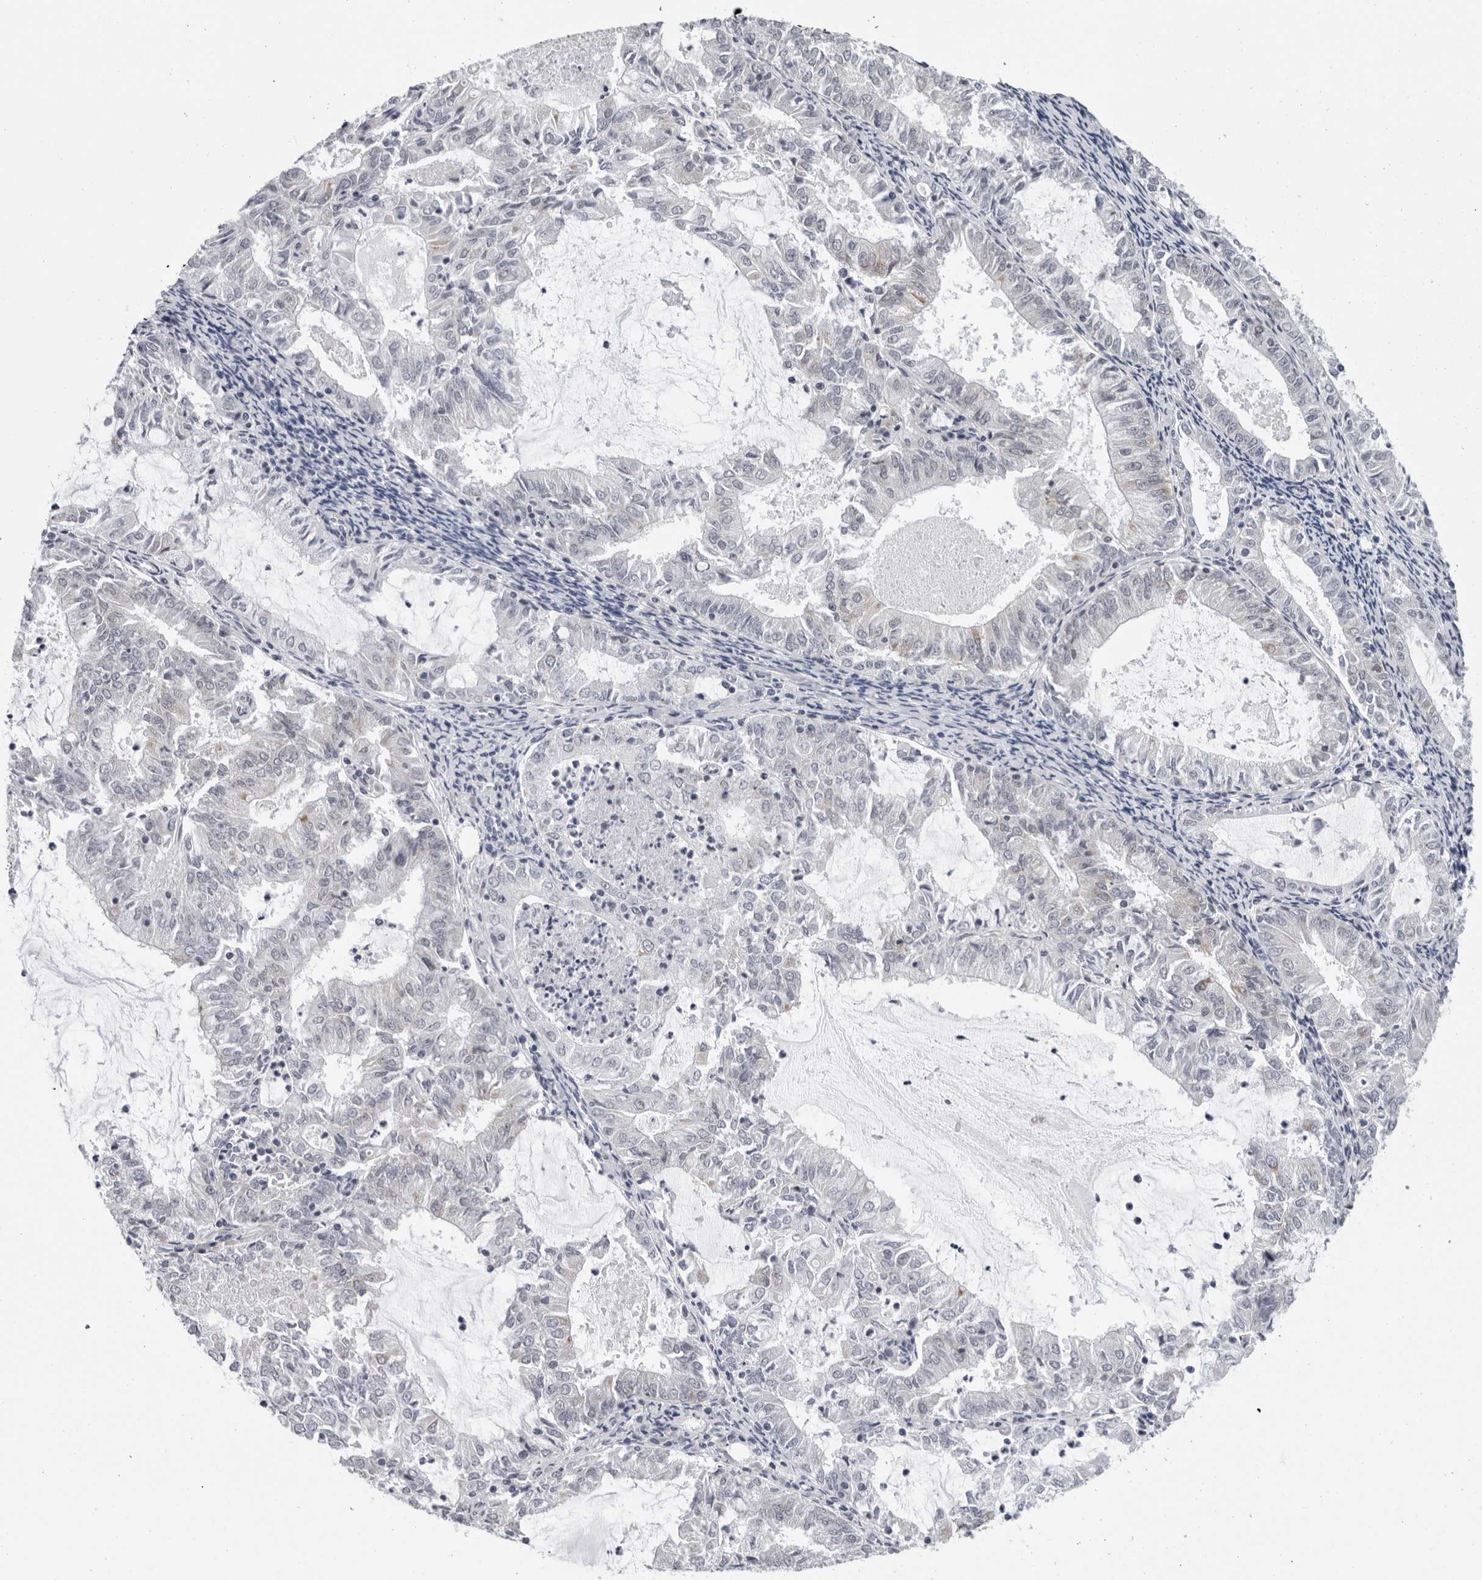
{"staining": {"intensity": "negative", "quantity": "none", "location": "none"}, "tissue": "endometrial cancer", "cell_type": "Tumor cells", "image_type": "cancer", "snomed": [{"axis": "morphology", "description": "Adenocarcinoma, NOS"}, {"axis": "topography", "description": "Endometrium"}], "caption": "IHC image of neoplastic tissue: endometrial adenocarcinoma stained with DAB (3,3'-diaminobenzidine) exhibits no significant protein expression in tumor cells.", "gene": "CPT2", "patient": {"sex": "female", "age": 57}}